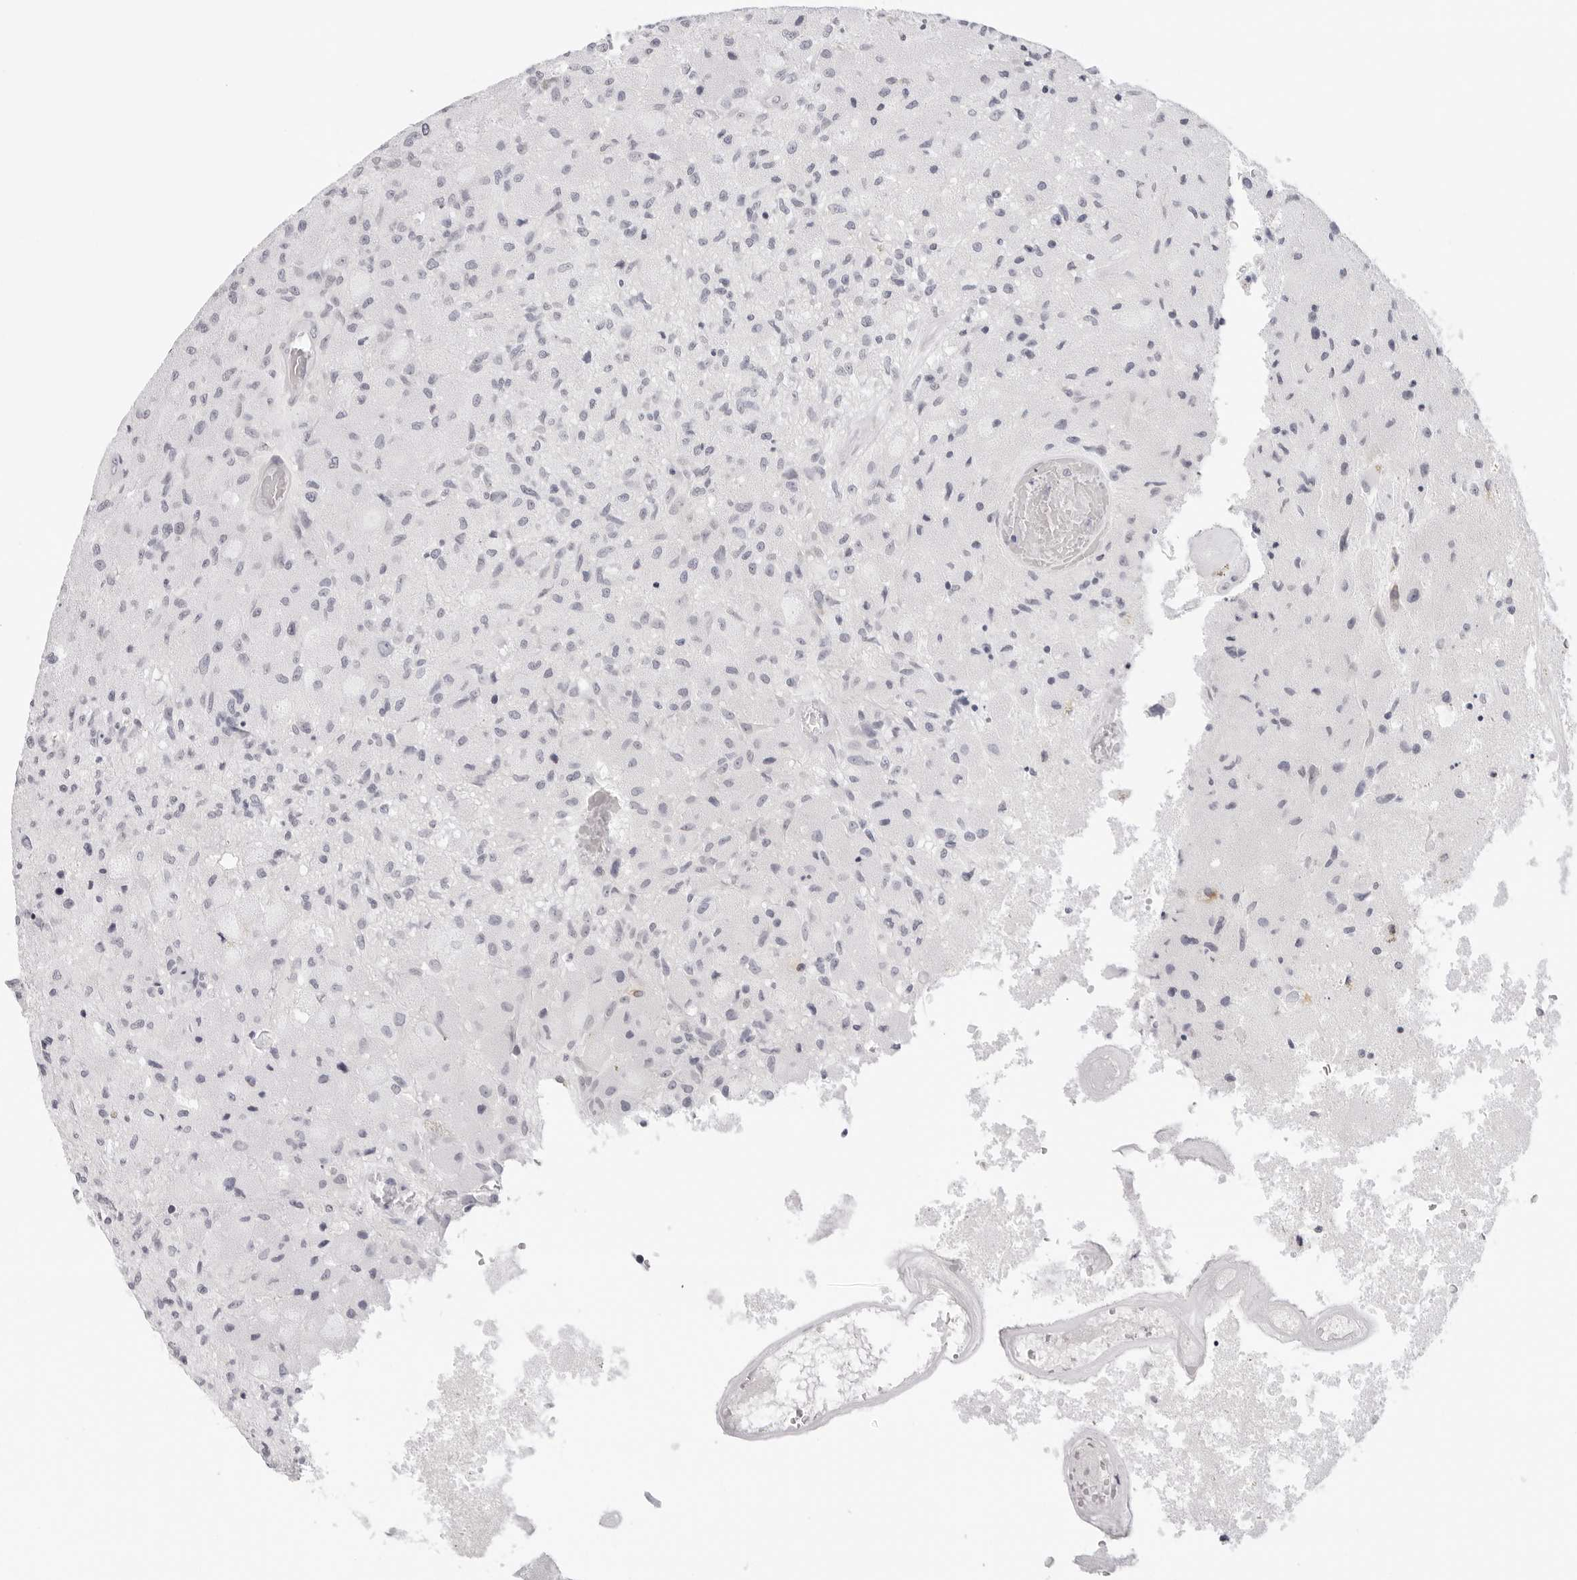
{"staining": {"intensity": "negative", "quantity": "none", "location": "none"}, "tissue": "glioma", "cell_type": "Tumor cells", "image_type": "cancer", "snomed": [{"axis": "morphology", "description": "Normal tissue, NOS"}, {"axis": "morphology", "description": "Glioma, malignant, High grade"}, {"axis": "topography", "description": "Cerebral cortex"}], "caption": "Tumor cells show no significant protein staining in glioma.", "gene": "EDN2", "patient": {"sex": "male", "age": 77}}